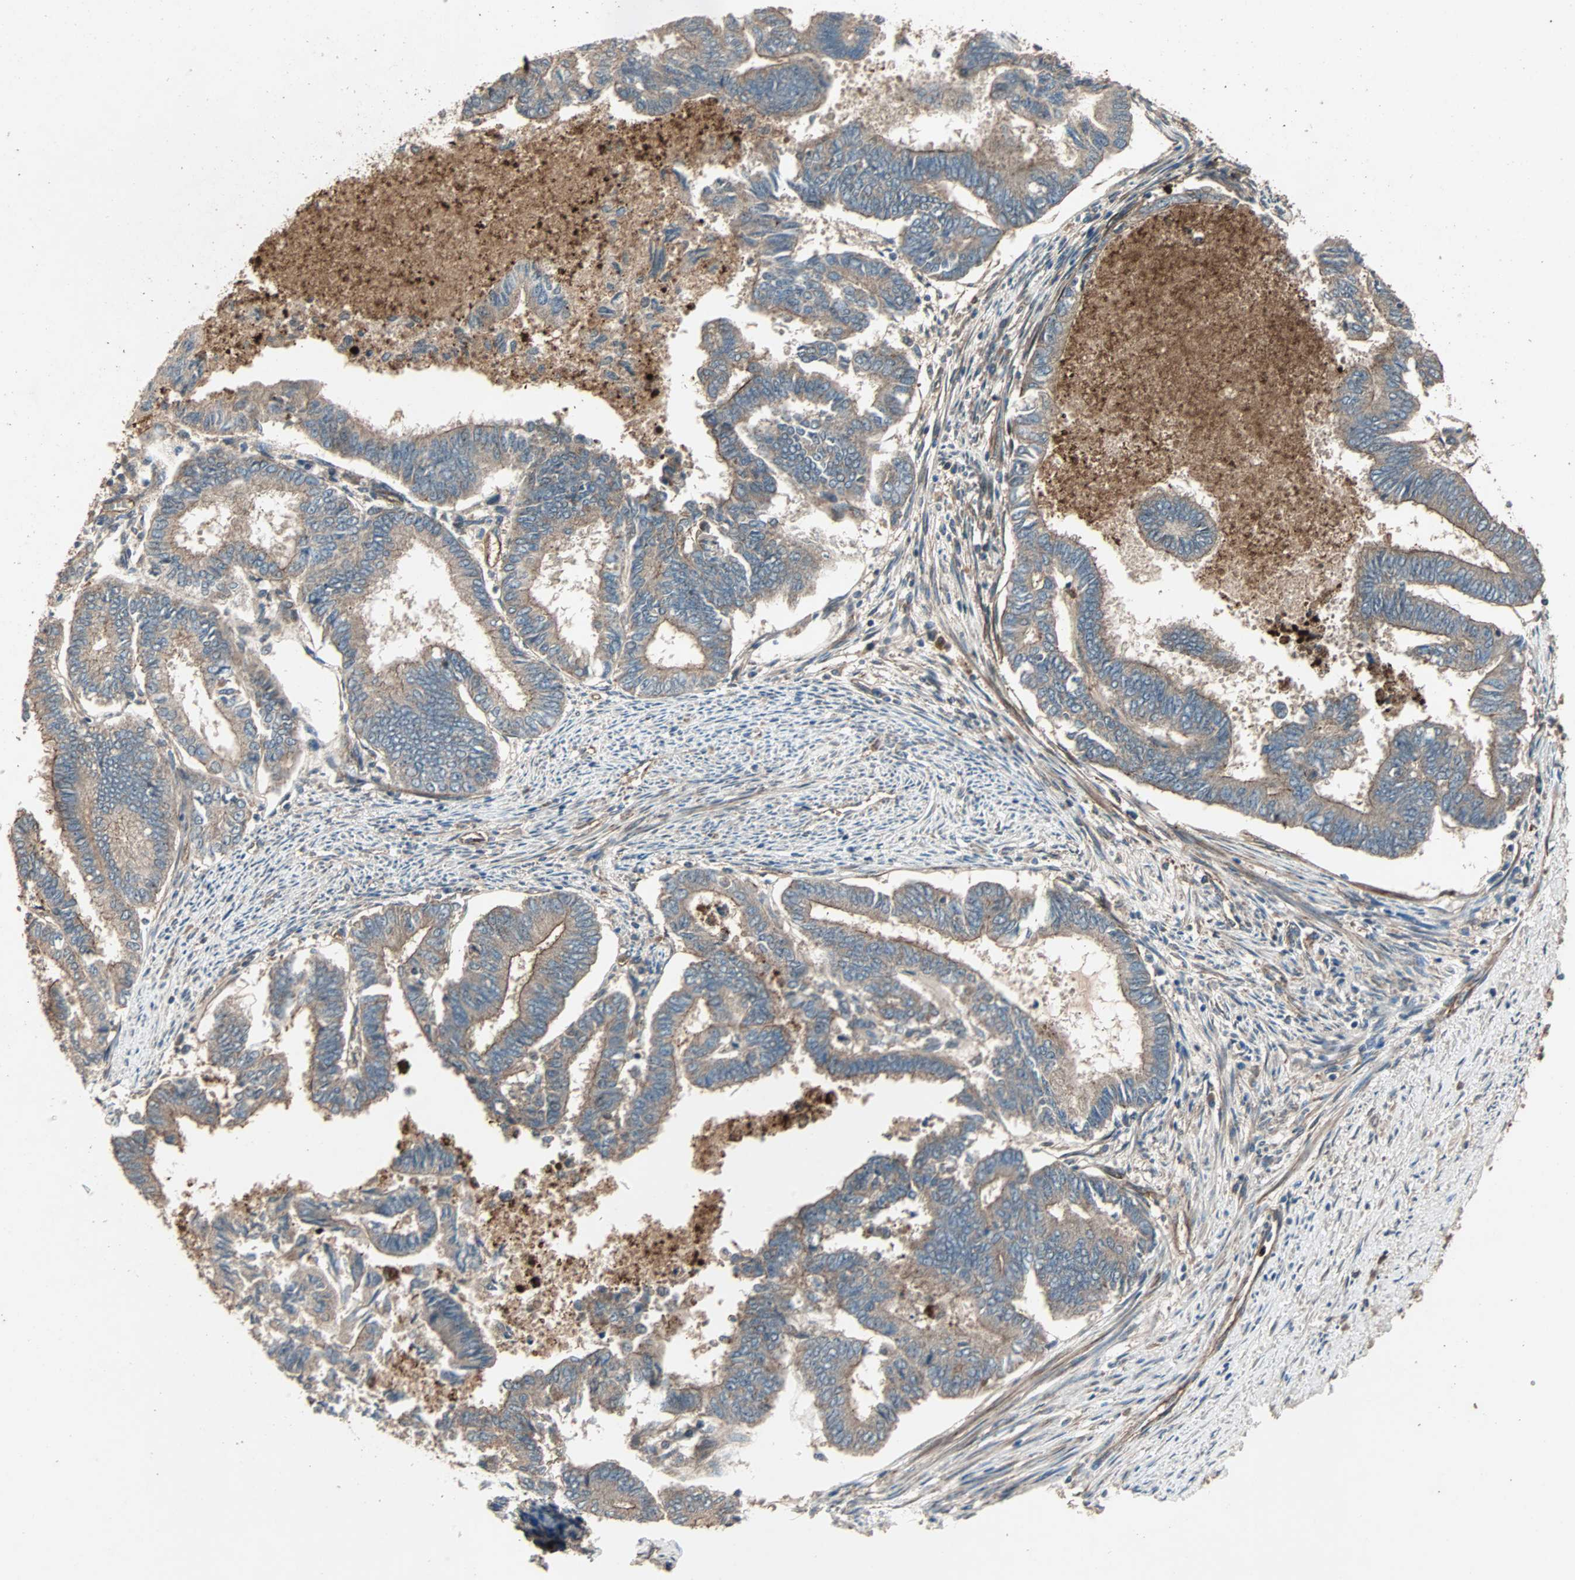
{"staining": {"intensity": "weak", "quantity": ">75%", "location": "cytoplasmic/membranous"}, "tissue": "endometrial cancer", "cell_type": "Tumor cells", "image_type": "cancer", "snomed": [{"axis": "morphology", "description": "Adenocarcinoma, NOS"}, {"axis": "topography", "description": "Endometrium"}], "caption": "A histopathology image of endometrial cancer (adenocarcinoma) stained for a protein reveals weak cytoplasmic/membranous brown staining in tumor cells. The staining is performed using DAB (3,3'-diaminobenzidine) brown chromogen to label protein expression. The nuclei are counter-stained blue using hematoxylin.", "gene": "GCK", "patient": {"sex": "female", "age": 86}}